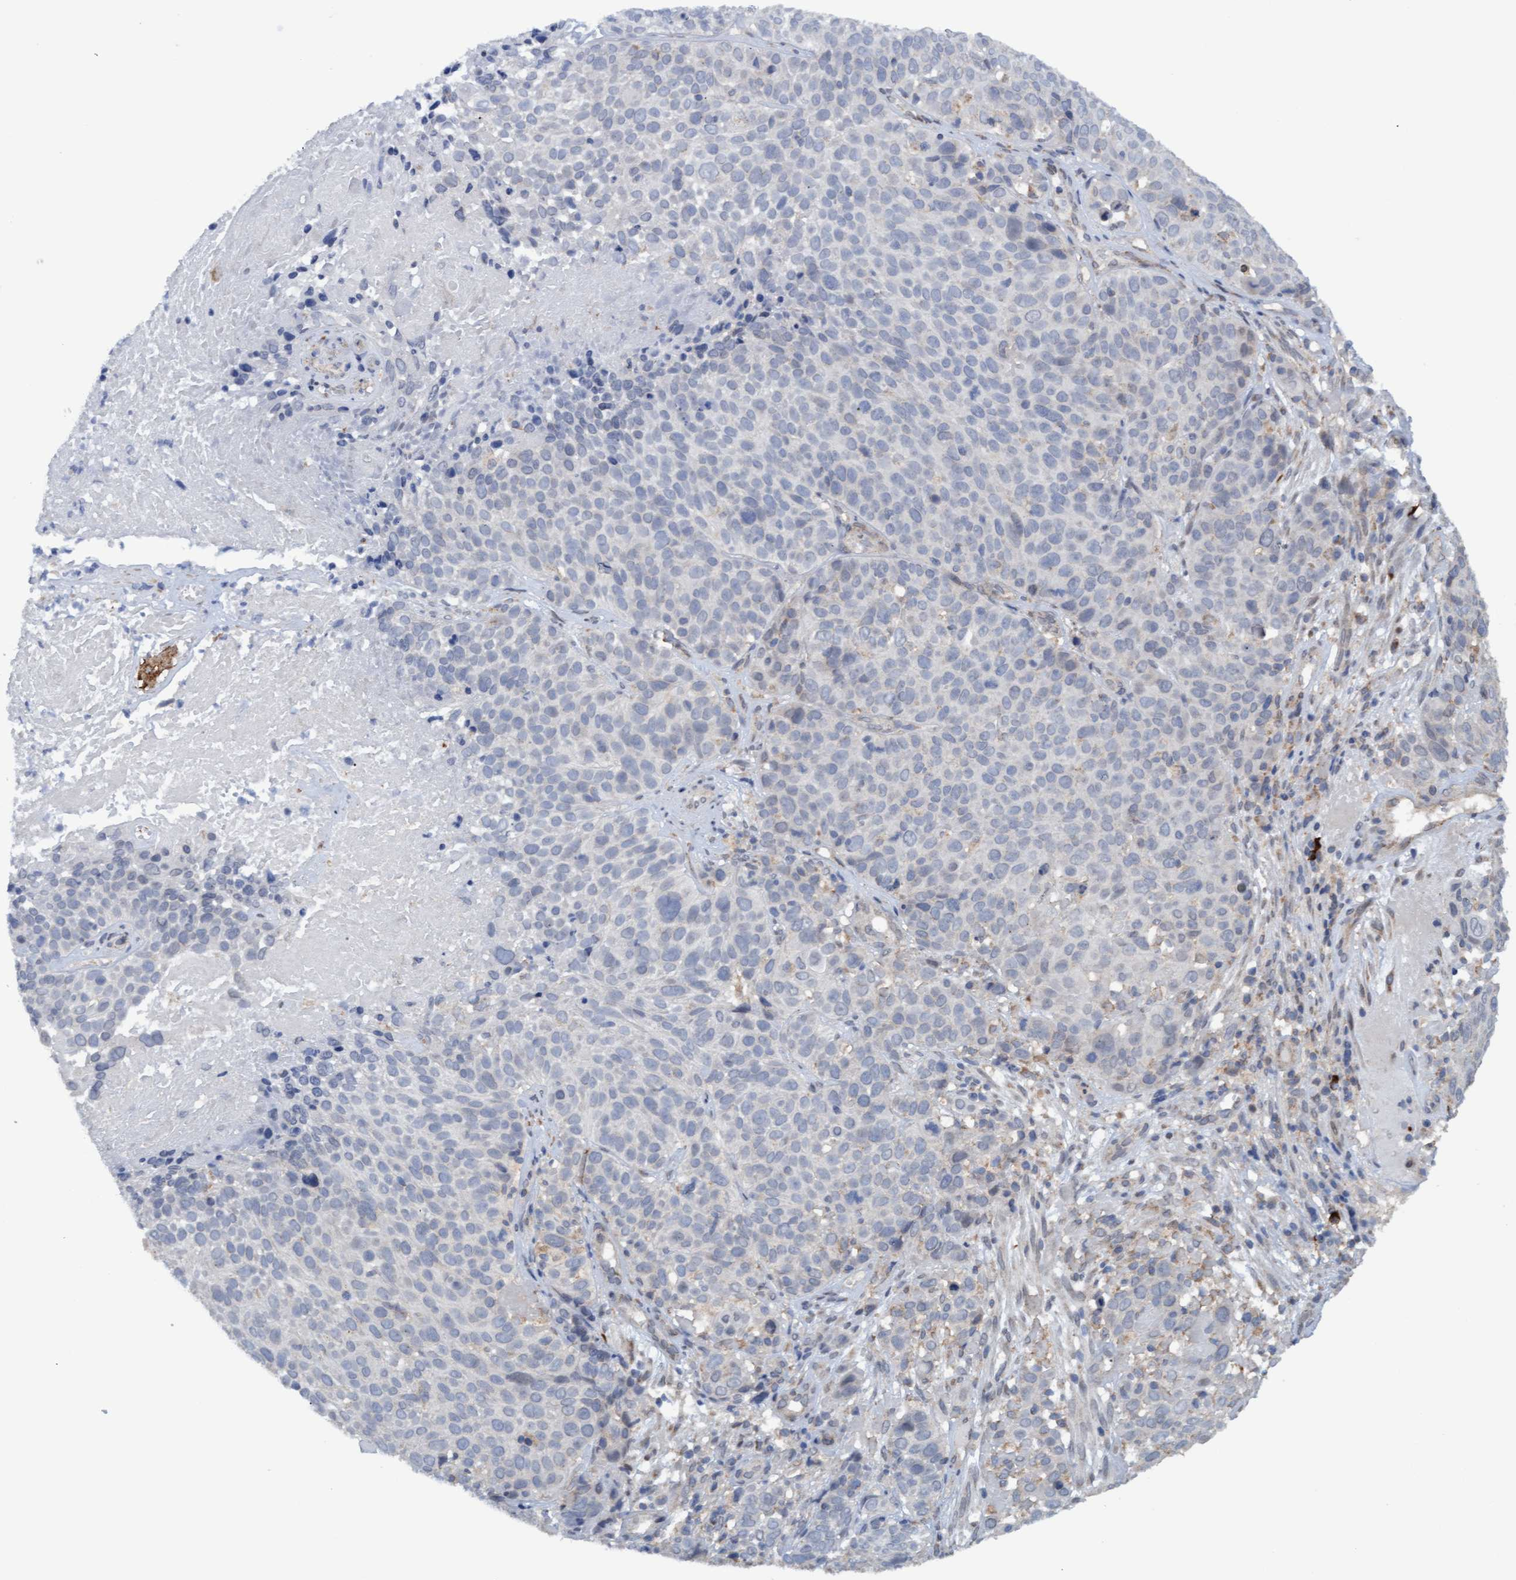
{"staining": {"intensity": "negative", "quantity": "none", "location": "none"}, "tissue": "cervical cancer", "cell_type": "Tumor cells", "image_type": "cancer", "snomed": [{"axis": "morphology", "description": "Squamous cell carcinoma, NOS"}, {"axis": "topography", "description": "Cervix"}], "caption": "The micrograph demonstrates no staining of tumor cells in squamous cell carcinoma (cervical). The staining was performed using DAB (3,3'-diaminobenzidine) to visualize the protein expression in brown, while the nuclei were stained in blue with hematoxylin (Magnification: 20x).", "gene": "MGLL", "patient": {"sex": "female", "age": 74}}